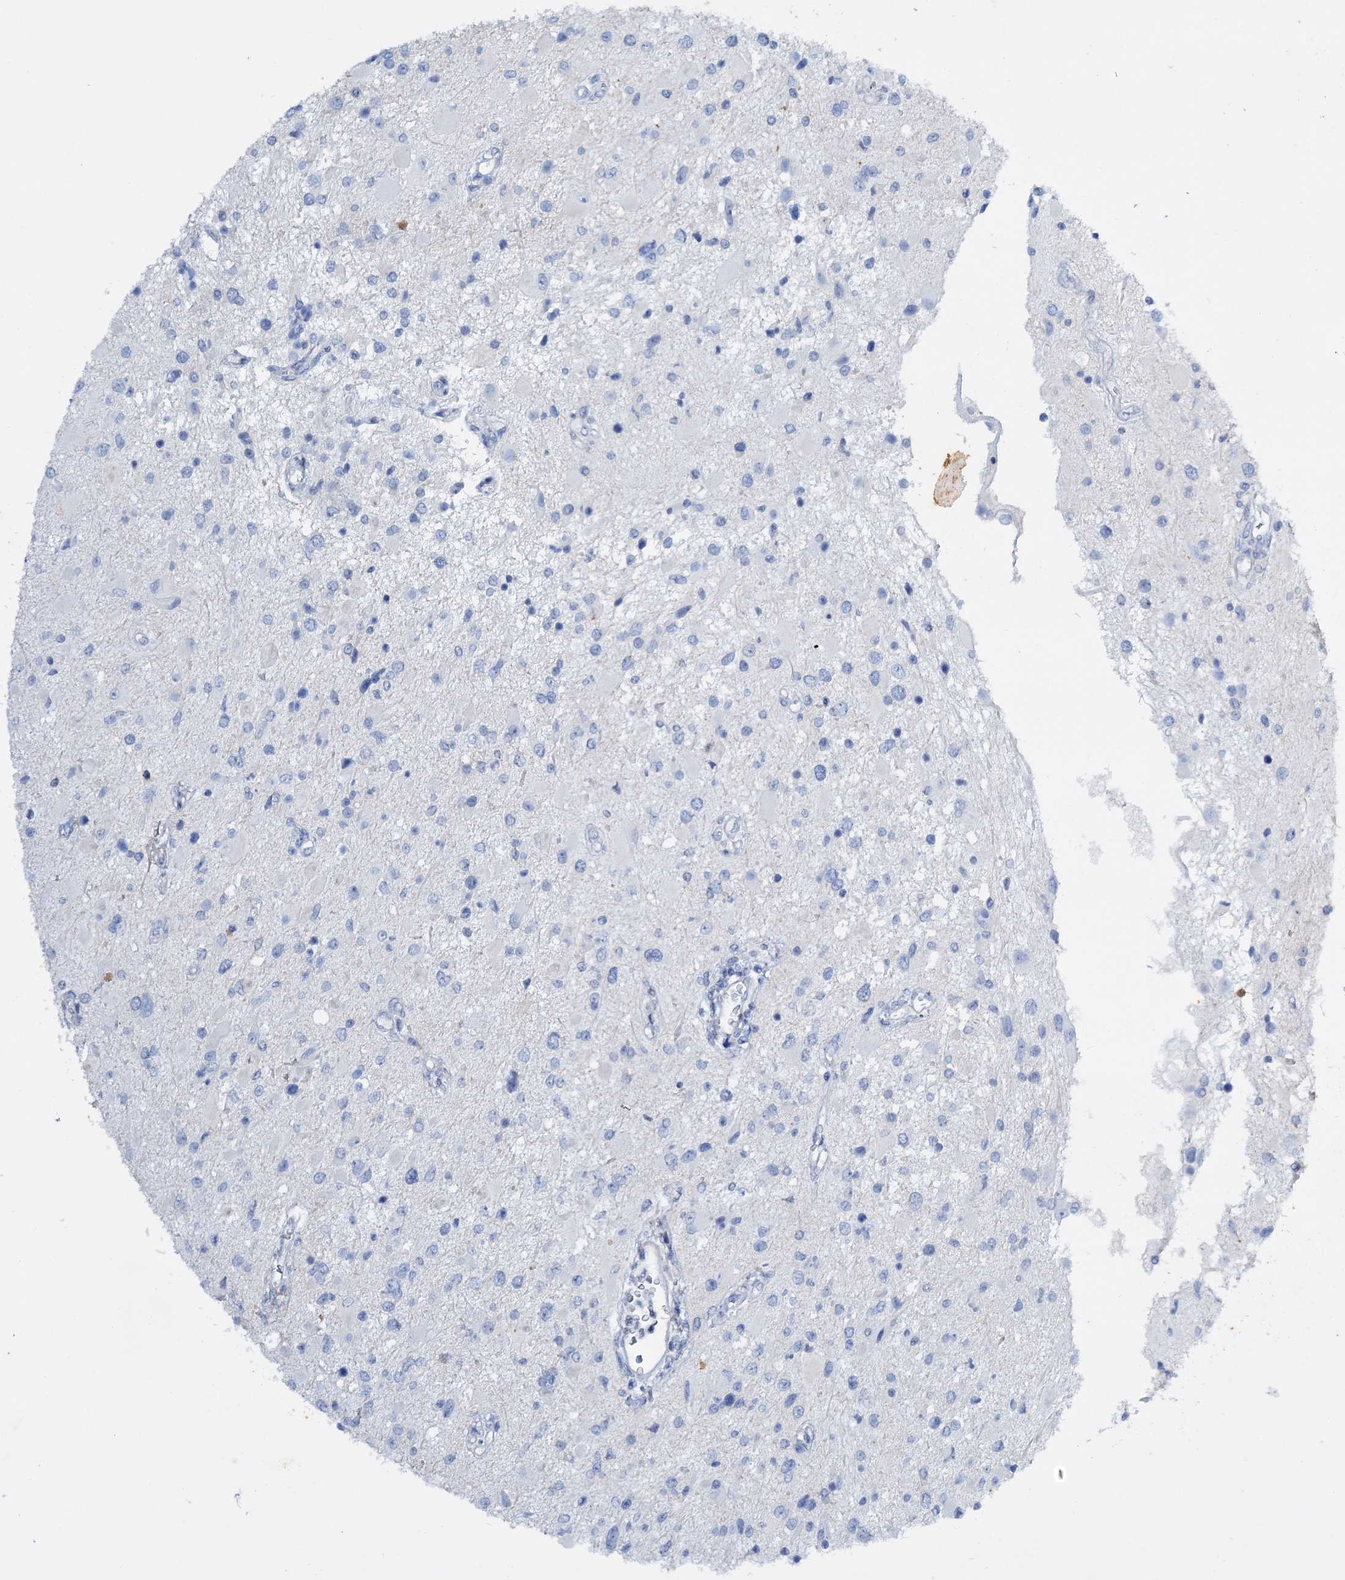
{"staining": {"intensity": "negative", "quantity": "none", "location": "none"}, "tissue": "glioma", "cell_type": "Tumor cells", "image_type": "cancer", "snomed": [{"axis": "morphology", "description": "Glioma, malignant, High grade"}, {"axis": "topography", "description": "Brain"}], "caption": "DAB (3,3'-diaminobenzidine) immunohistochemical staining of glioma reveals no significant expression in tumor cells.", "gene": "FAAP20", "patient": {"sex": "male", "age": 53}}